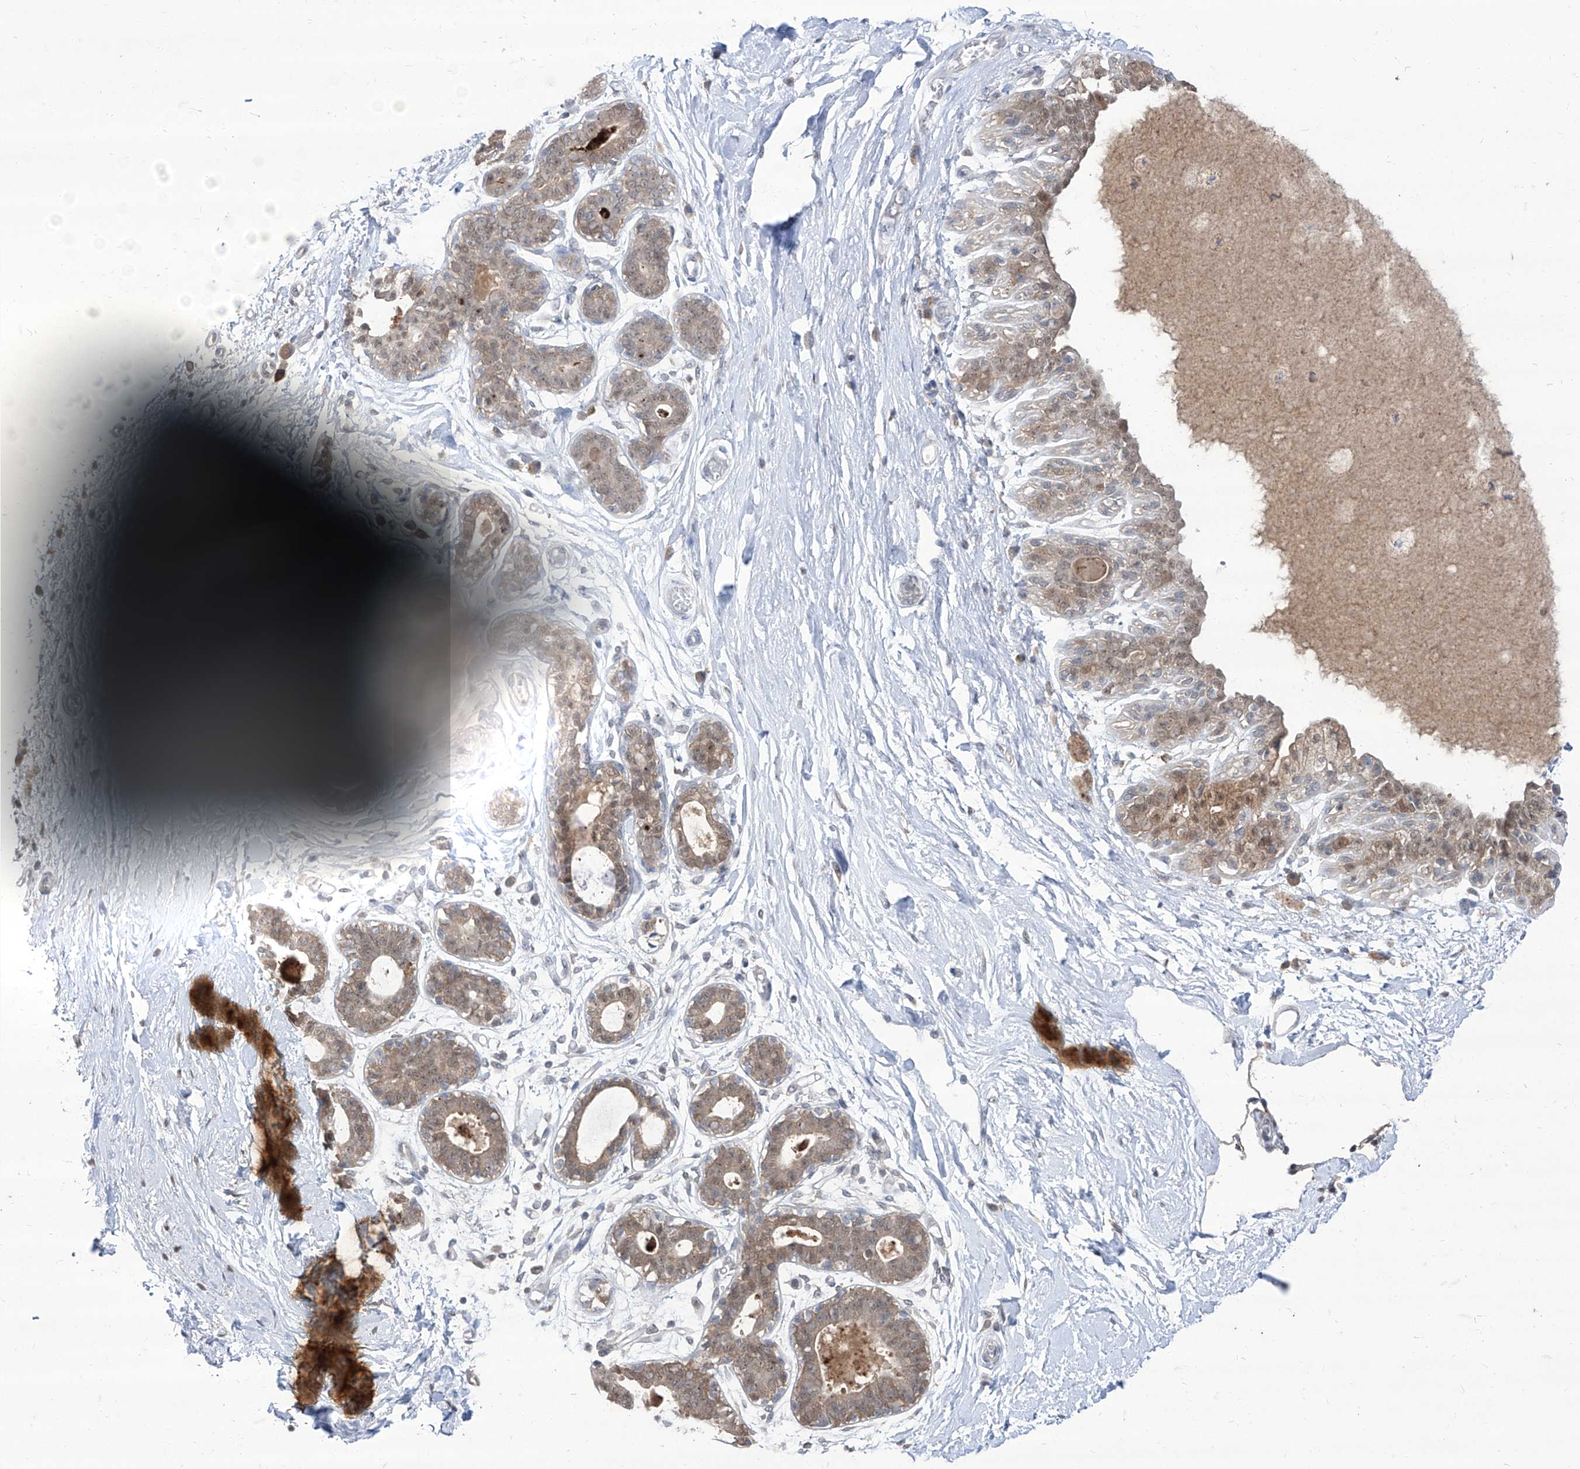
{"staining": {"intensity": "moderate", "quantity": "<25%", "location": "nuclear"}, "tissue": "breast", "cell_type": "Adipocytes", "image_type": "normal", "snomed": [{"axis": "morphology", "description": "Normal tissue, NOS"}, {"axis": "topography", "description": "Breast"}], "caption": "Protein expression by immunohistochemistry demonstrates moderate nuclear staining in approximately <25% of adipocytes in benign breast. Using DAB (3,3'-diaminobenzidine) (brown) and hematoxylin (blue) stains, captured at high magnification using brightfield microscopy.", "gene": "BROX", "patient": {"sex": "female", "age": 45}}